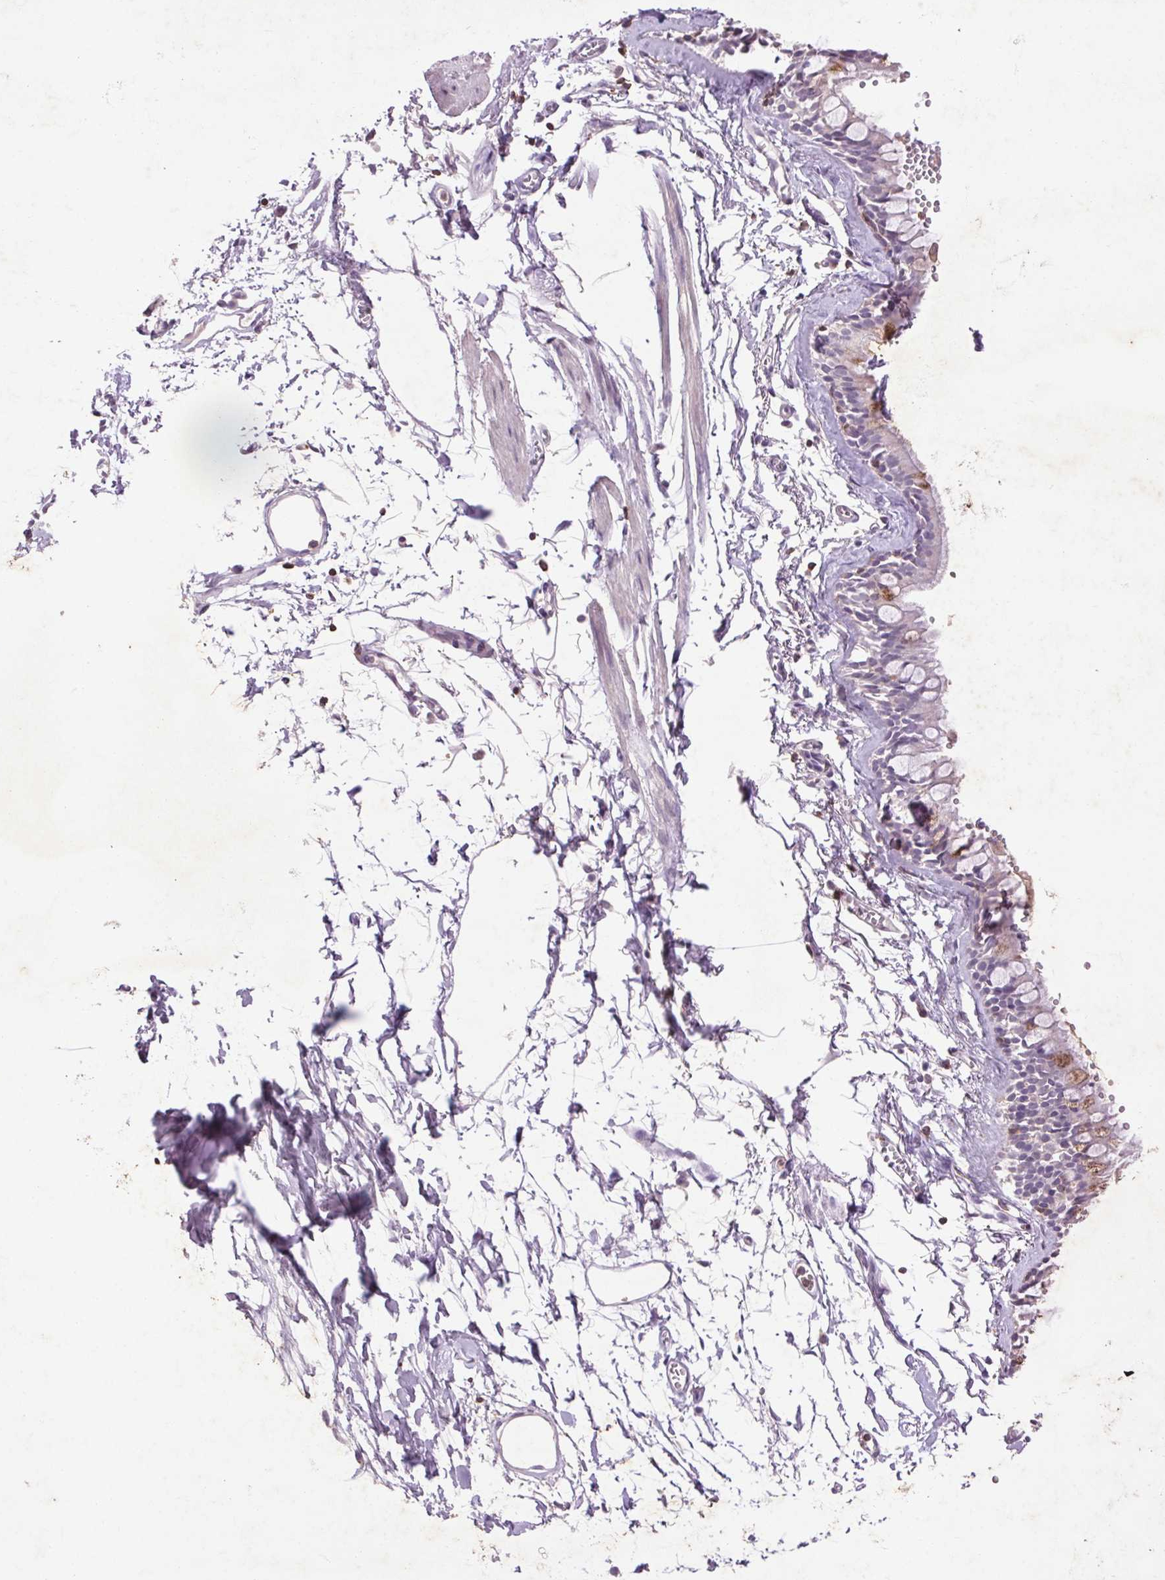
{"staining": {"intensity": "weak", "quantity": "<25%", "location": "cytoplasmic/membranous"}, "tissue": "bronchus", "cell_type": "Respiratory epithelial cells", "image_type": "normal", "snomed": [{"axis": "morphology", "description": "Normal tissue, NOS"}, {"axis": "topography", "description": "Cartilage tissue"}, {"axis": "topography", "description": "Bronchus"}], "caption": "The photomicrograph displays no staining of respiratory epithelial cells in unremarkable bronchus.", "gene": "FNDC7", "patient": {"sex": "female", "age": 59}}